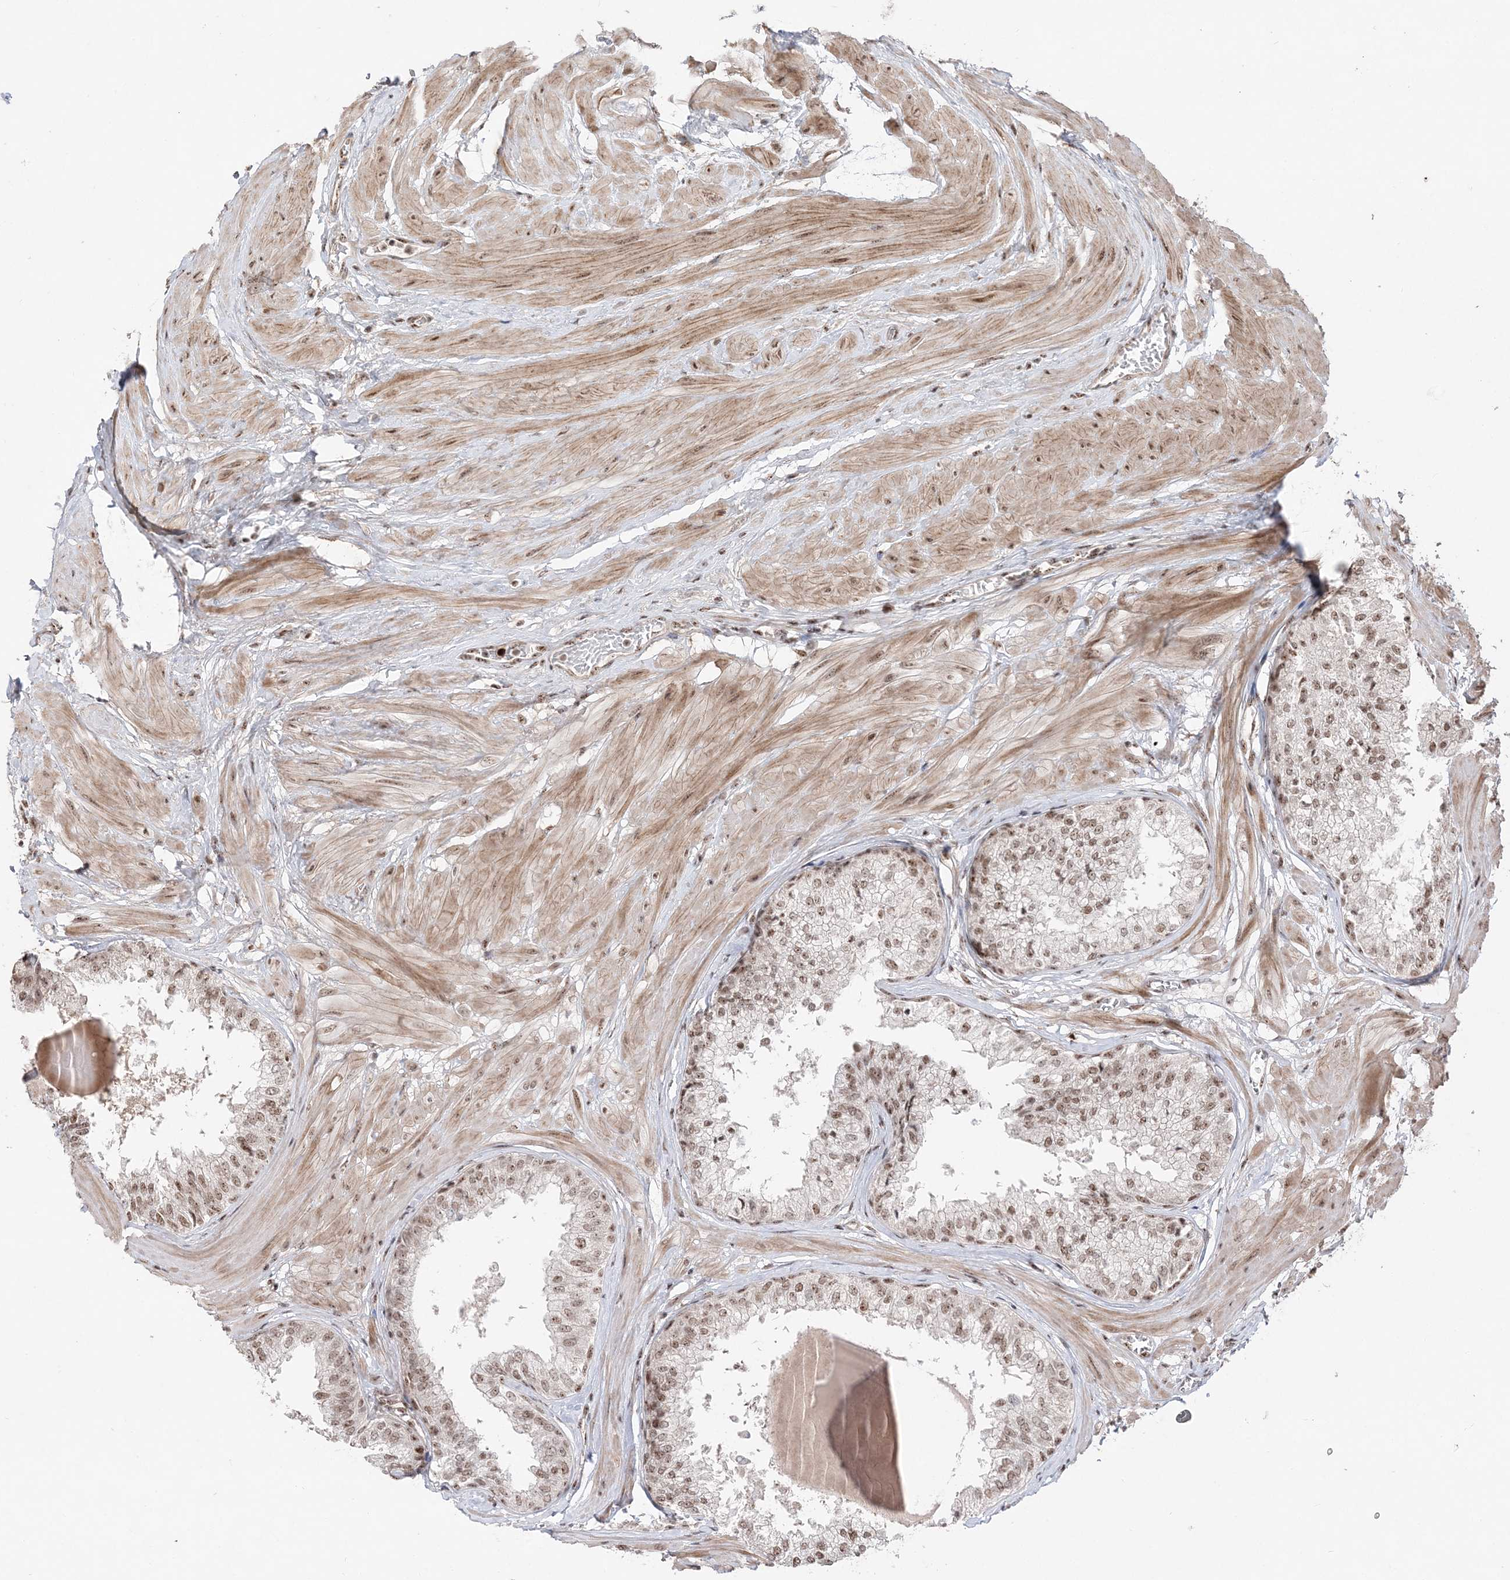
{"staining": {"intensity": "moderate", "quantity": ">75%", "location": "nuclear"}, "tissue": "prostate", "cell_type": "Glandular cells", "image_type": "normal", "snomed": [{"axis": "morphology", "description": "Normal tissue, NOS"}, {"axis": "topography", "description": "Prostate"}], "caption": "Glandular cells reveal moderate nuclear staining in about >75% of cells in benign prostate.", "gene": "RBM17", "patient": {"sex": "male", "age": 48}}